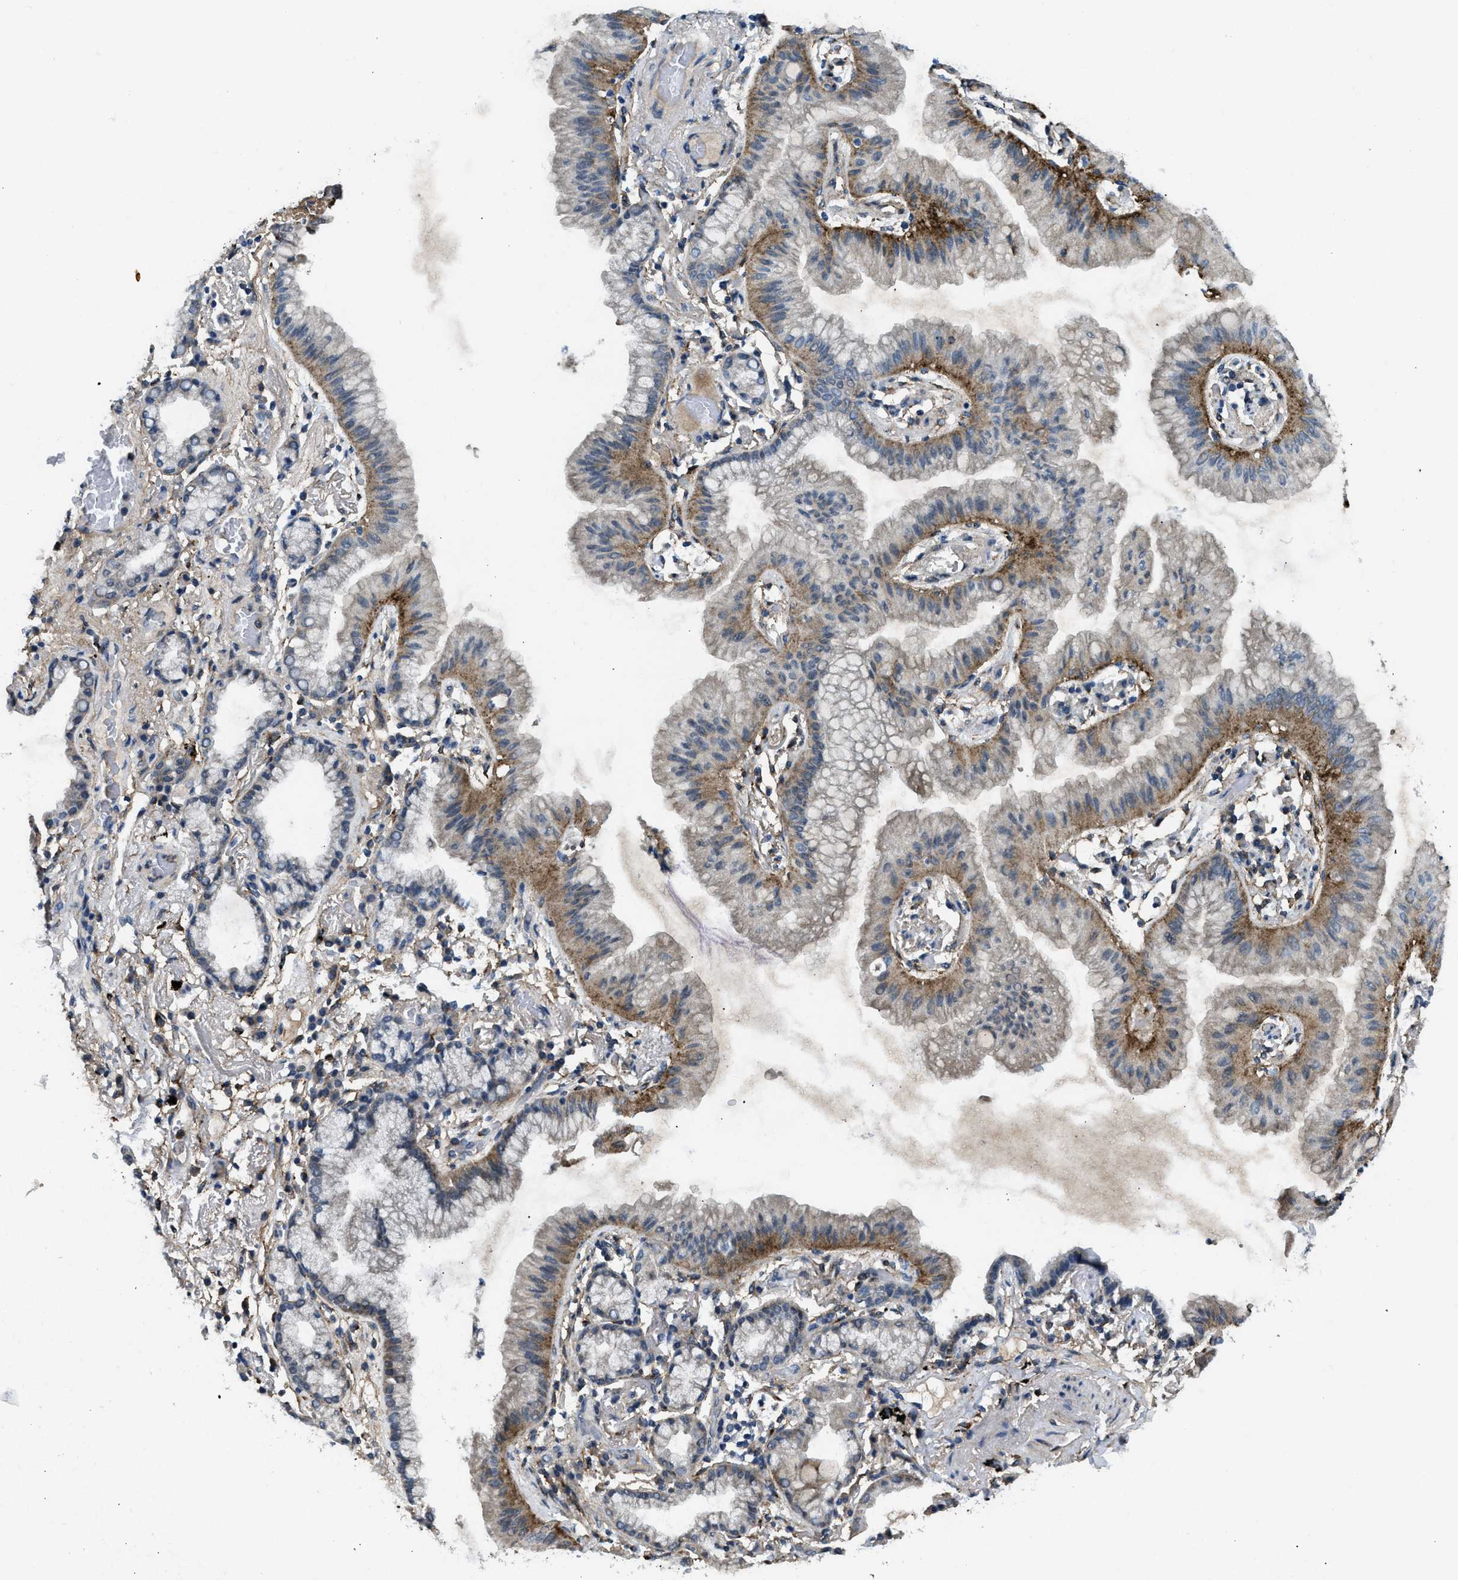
{"staining": {"intensity": "moderate", "quantity": "25%-75%", "location": "cytoplasmic/membranous"}, "tissue": "lung cancer", "cell_type": "Tumor cells", "image_type": "cancer", "snomed": [{"axis": "morphology", "description": "Normal tissue, NOS"}, {"axis": "morphology", "description": "Adenocarcinoma, NOS"}, {"axis": "topography", "description": "Bronchus"}, {"axis": "topography", "description": "Lung"}], "caption": "IHC micrograph of neoplastic tissue: lung adenocarcinoma stained using immunohistochemistry reveals medium levels of moderate protein expression localized specifically in the cytoplasmic/membranous of tumor cells, appearing as a cytoplasmic/membranous brown color.", "gene": "LRP1", "patient": {"sex": "female", "age": 70}}